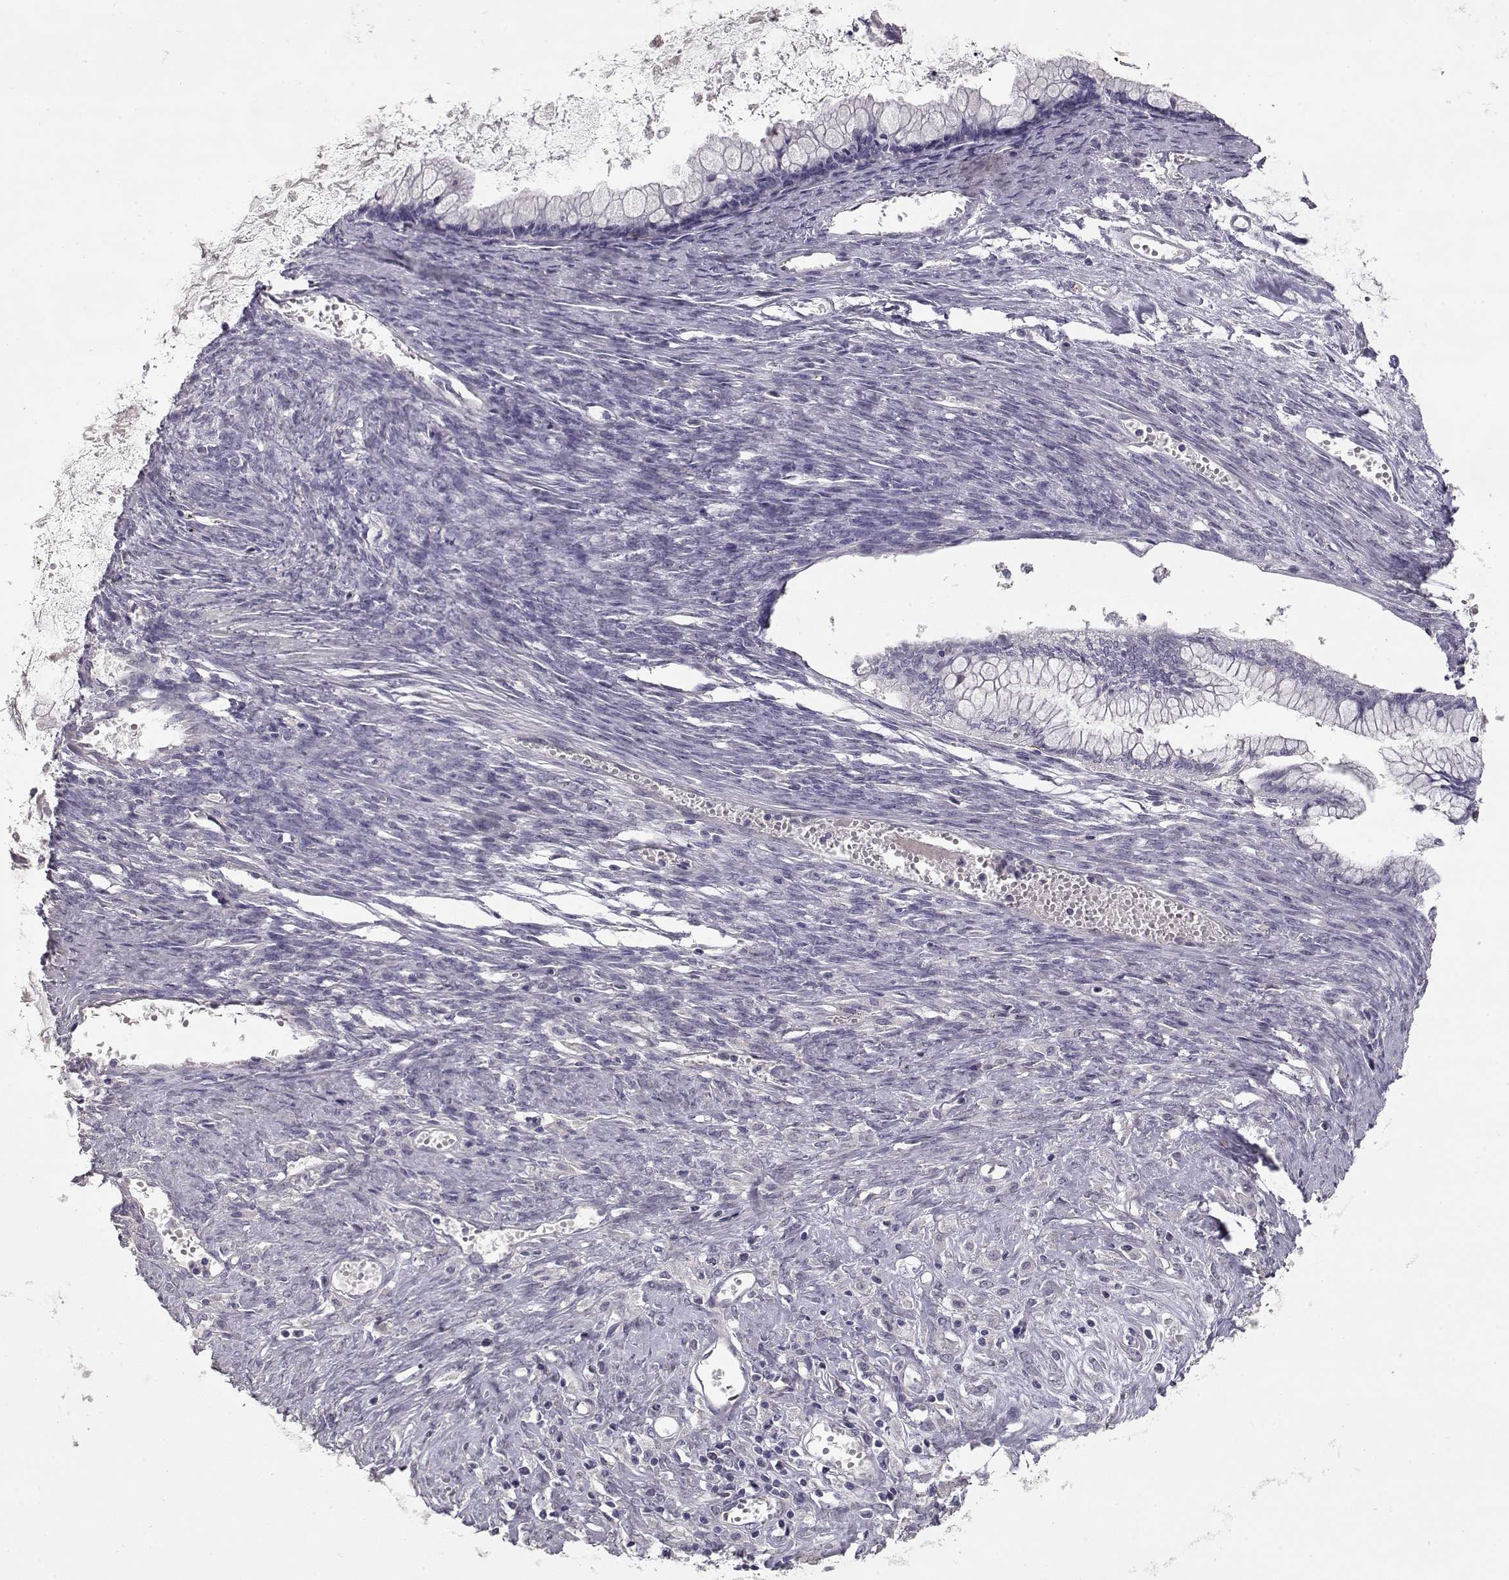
{"staining": {"intensity": "negative", "quantity": "none", "location": "none"}, "tissue": "ovarian cancer", "cell_type": "Tumor cells", "image_type": "cancer", "snomed": [{"axis": "morphology", "description": "Cystadenocarcinoma, mucinous, NOS"}, {"axis": "topography", "description": "Ovary"}], "caption": "A histopathology image of human mucinous cystadenocarcinoma (ovarian) is negative for staining in tumor cells.", "gene": "SLC18A1", "patient": {"sex": "female", "age": 67}}